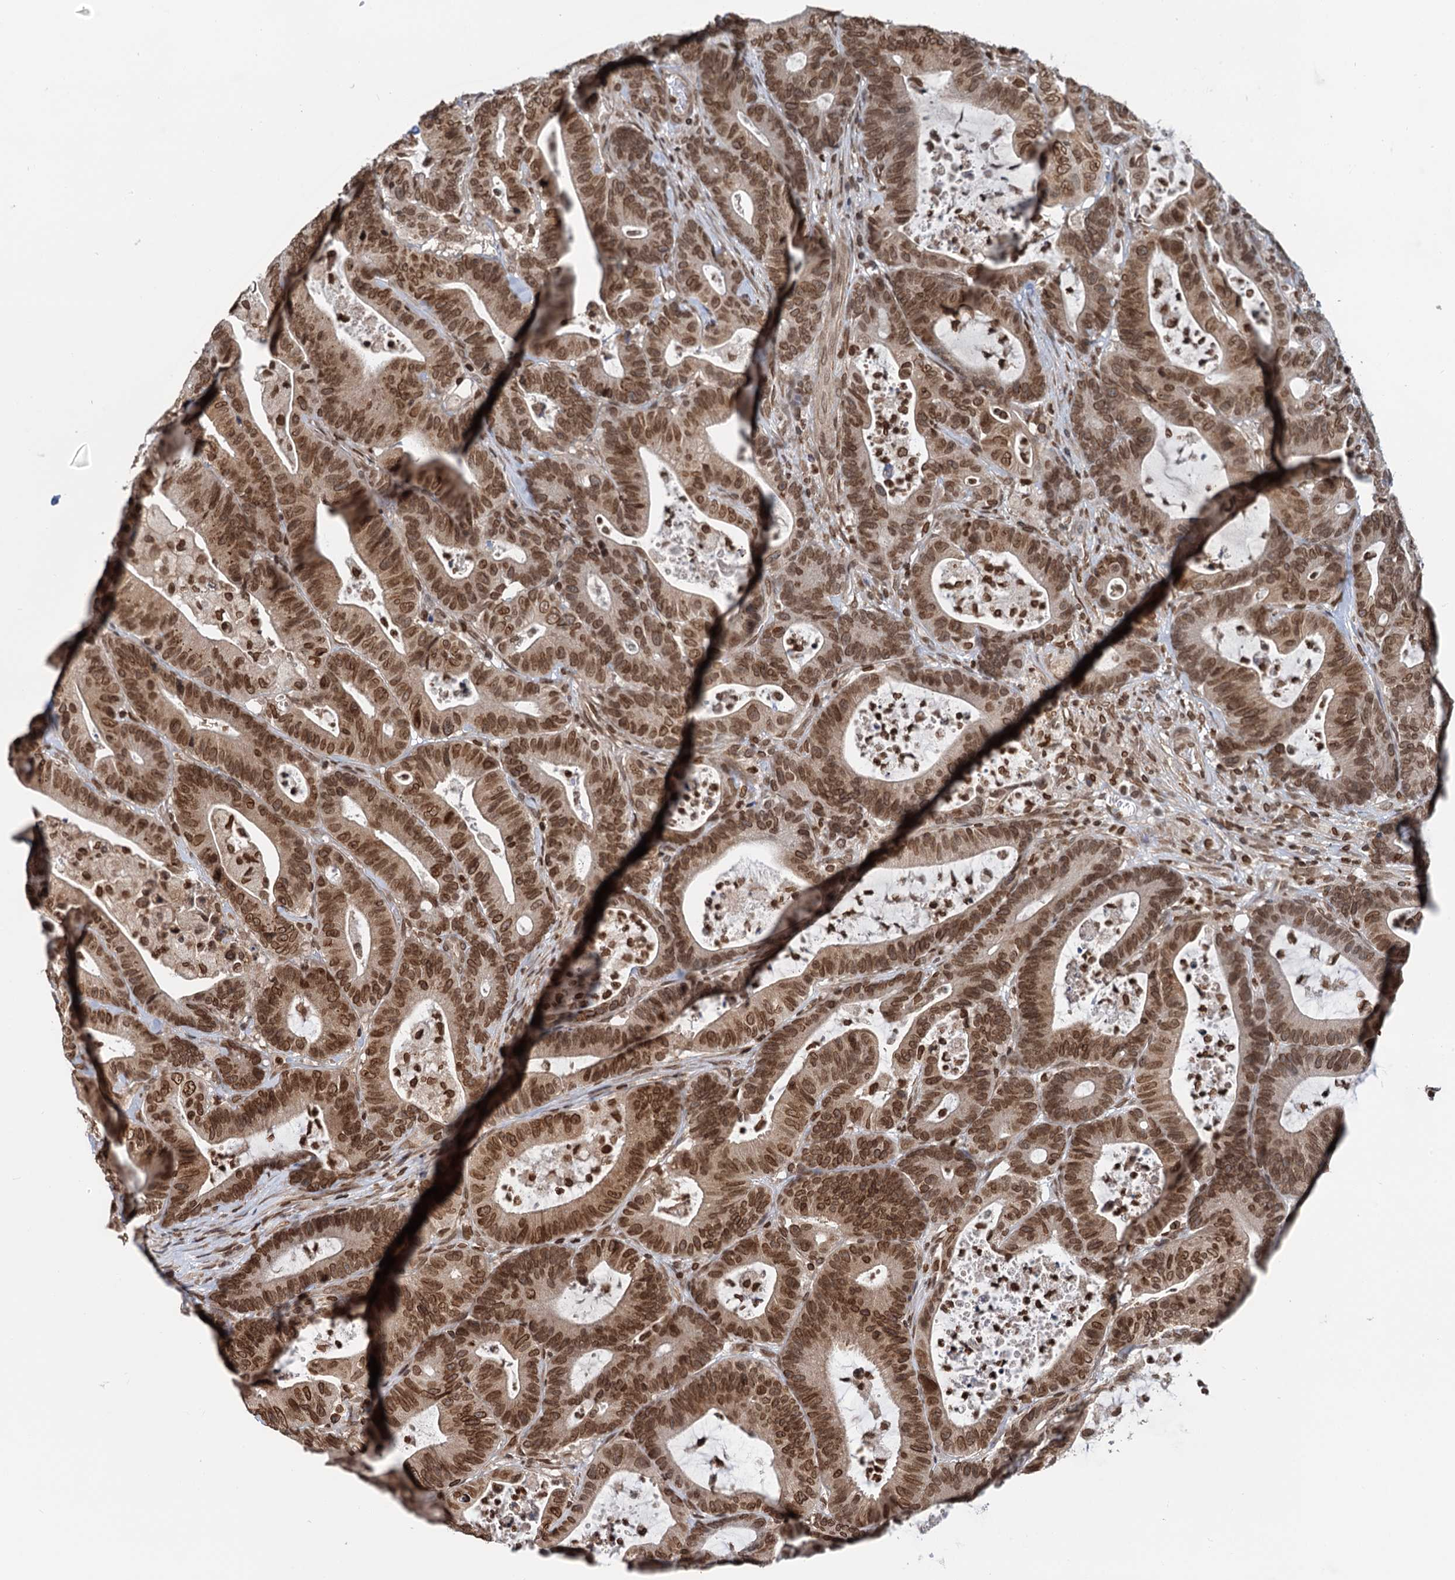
{"staining": {"intensity": "moderate", "quantity": ">75%", "location": "nuclear"}, "tissue": "colorectal cancer", "cell_type": "Tumor cells", "image_type": "cancer", "snomed": [{"axis": "morphology", "description": "Adenocarcinoma, NOS"}, {"axis": "topography", "description": "Colon"}], "caption": "Protein staining reveals moderate nuclear positivity in about >75% of tumor cells in colorectal cancer (adenocarcinoma).", "gene": "ZC3H13", "patient": {"sex": "female", "age": 84}}